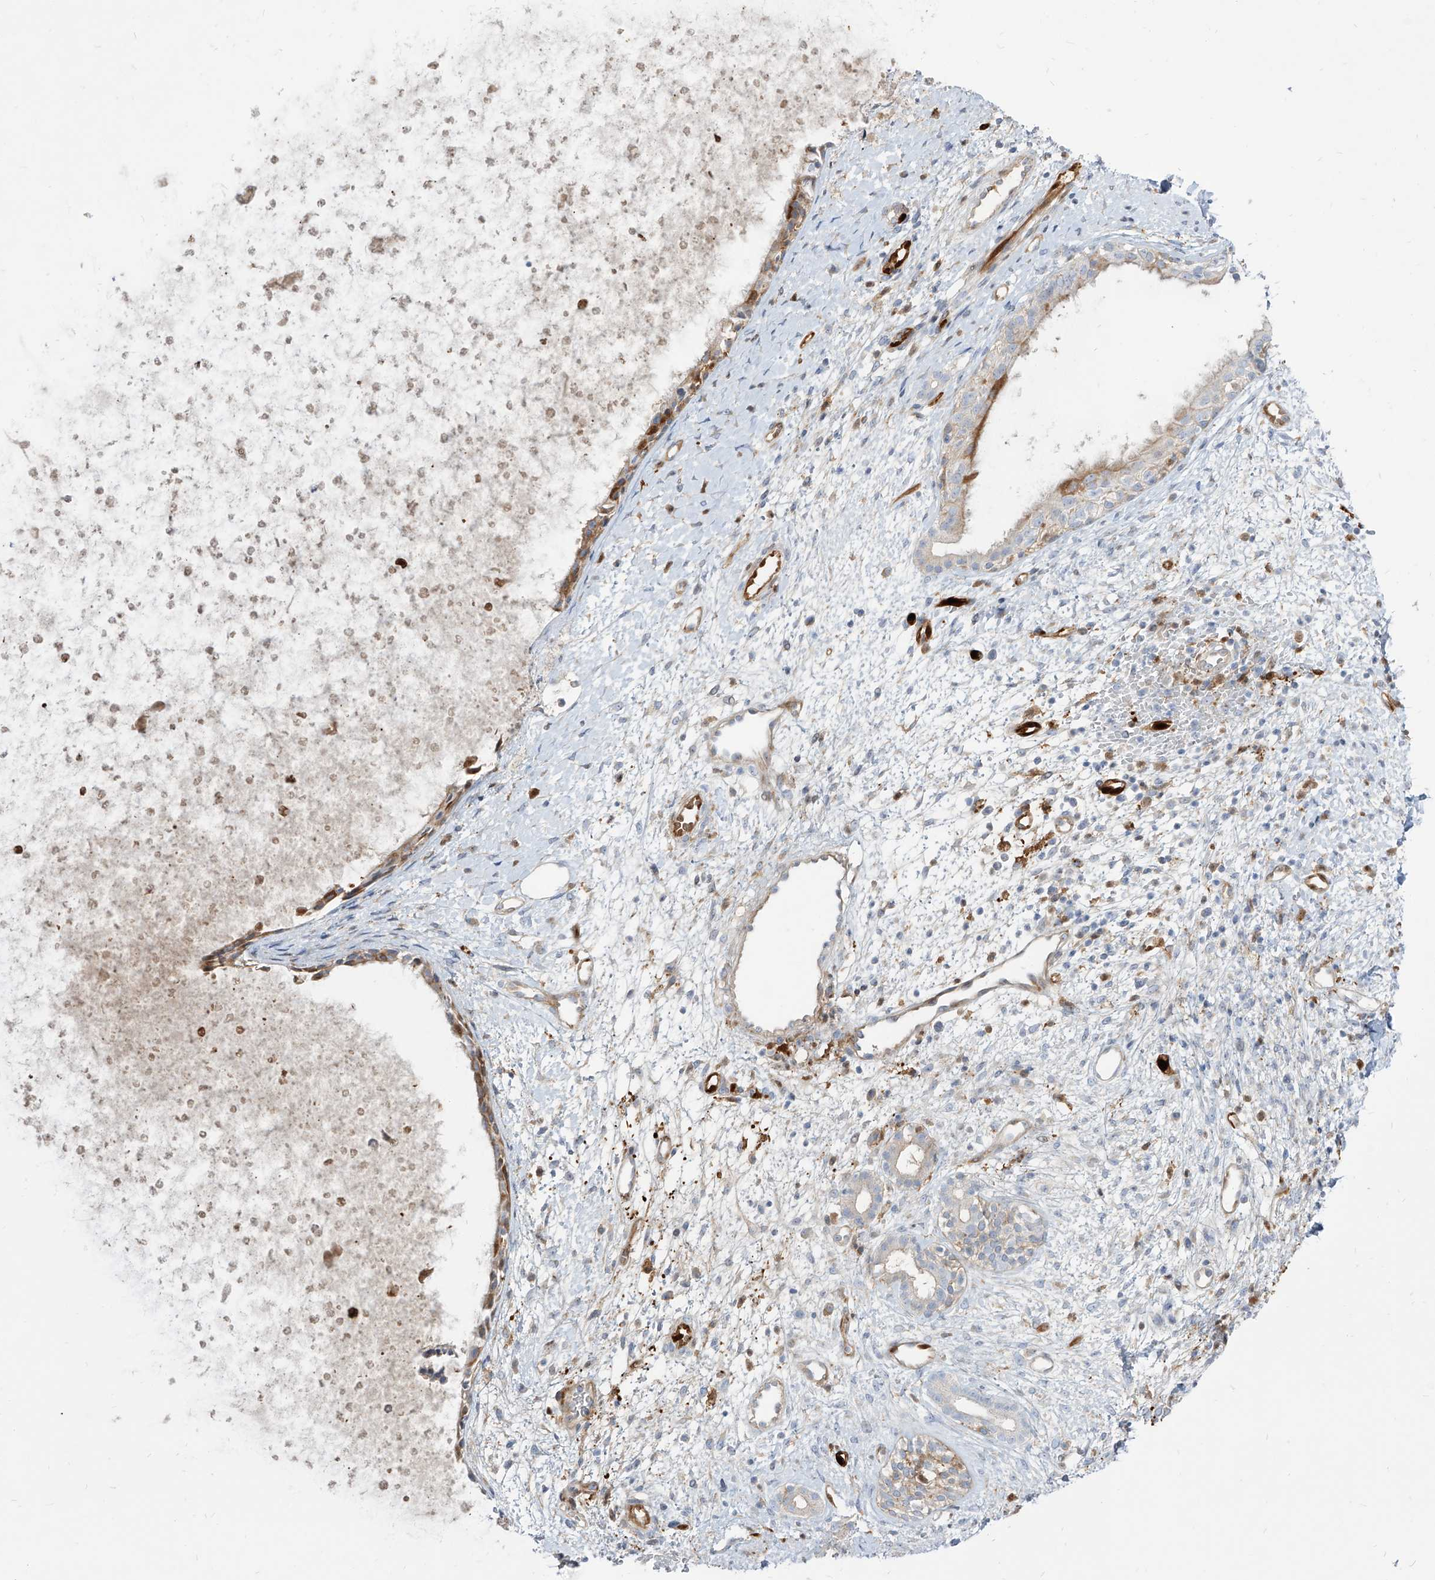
{"staining": {"intensity": "moderate", "quantity": "<25%", "location": "cytoplasmic/membranous"}, "tissue": "nasopharynx", "cell_type": "Respiratory epithelial cells", "image_type": "normal", "snomed": [{"axis": "morphology", "description": "Normal tissue, NOS"}, {"axis": "topography", "description": "Nasopharynx"}], "caption": "Respiratory epithelial cells show moderate cytoplasmic/membranous staining in about <25% of cells in benign nasopharynx. (IHC, brightfield microscopy, high magnification).", "gene": "KYNU", "patient": {"sex": "male", "age": 22}}